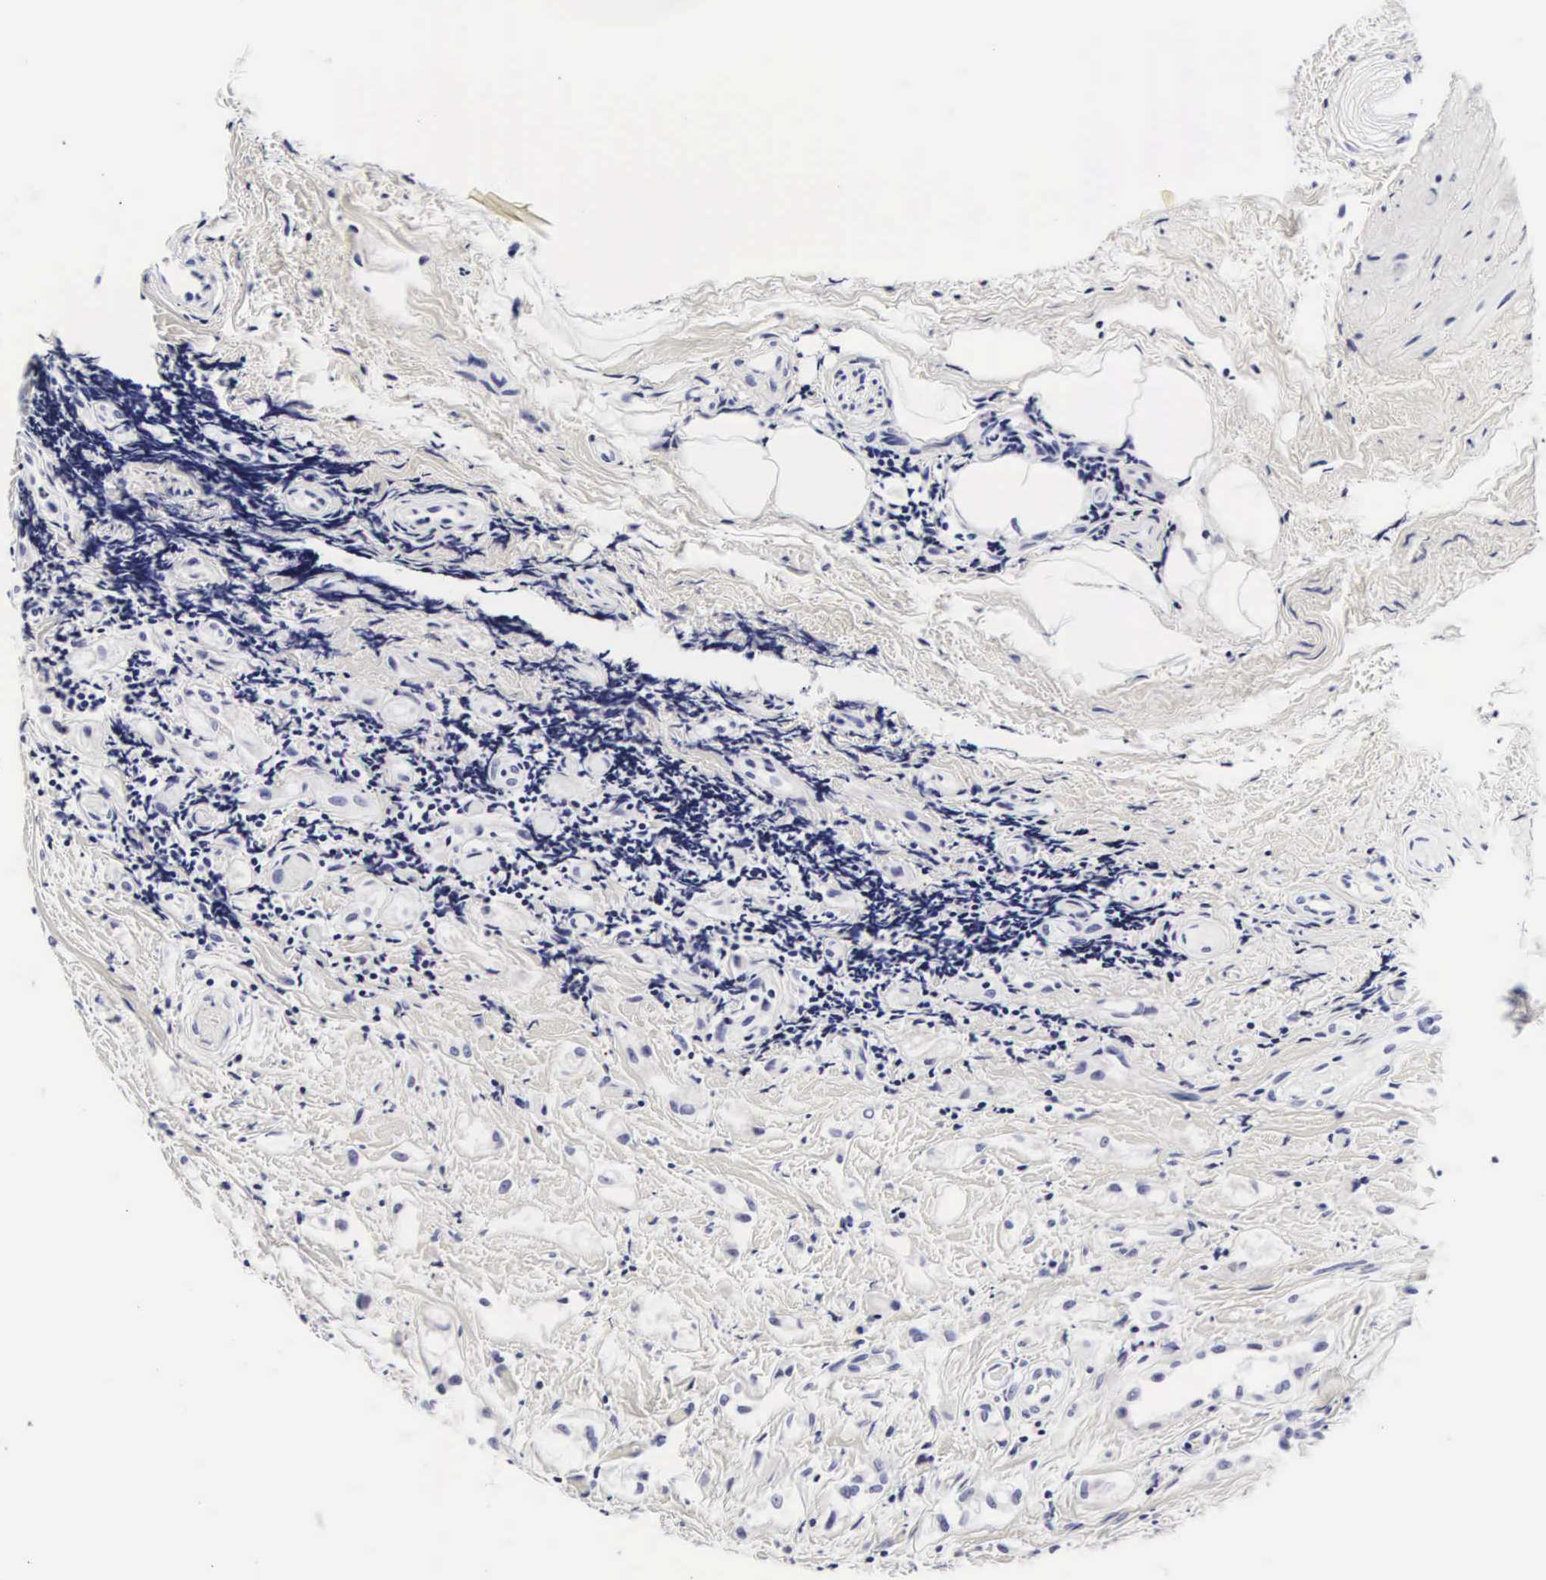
{"staining": {"intensity": "negative", "quantity": "none", "location": "none"}, "tissue": "epididymis", "cell_type": "Glandular cells", "image_type": "normal", "snomed": [{"axis": "morphology", "description": "Normal tissue, NOS"}, {"axis": "topography", "description": "Epididymis"}], "caption": "A histopathology image of human epididymis is negative for staining in glandular cells. Nuclei are stained in blue.", "gene": "RNASE6", "patient": {"sex": "male", "age": 74}}